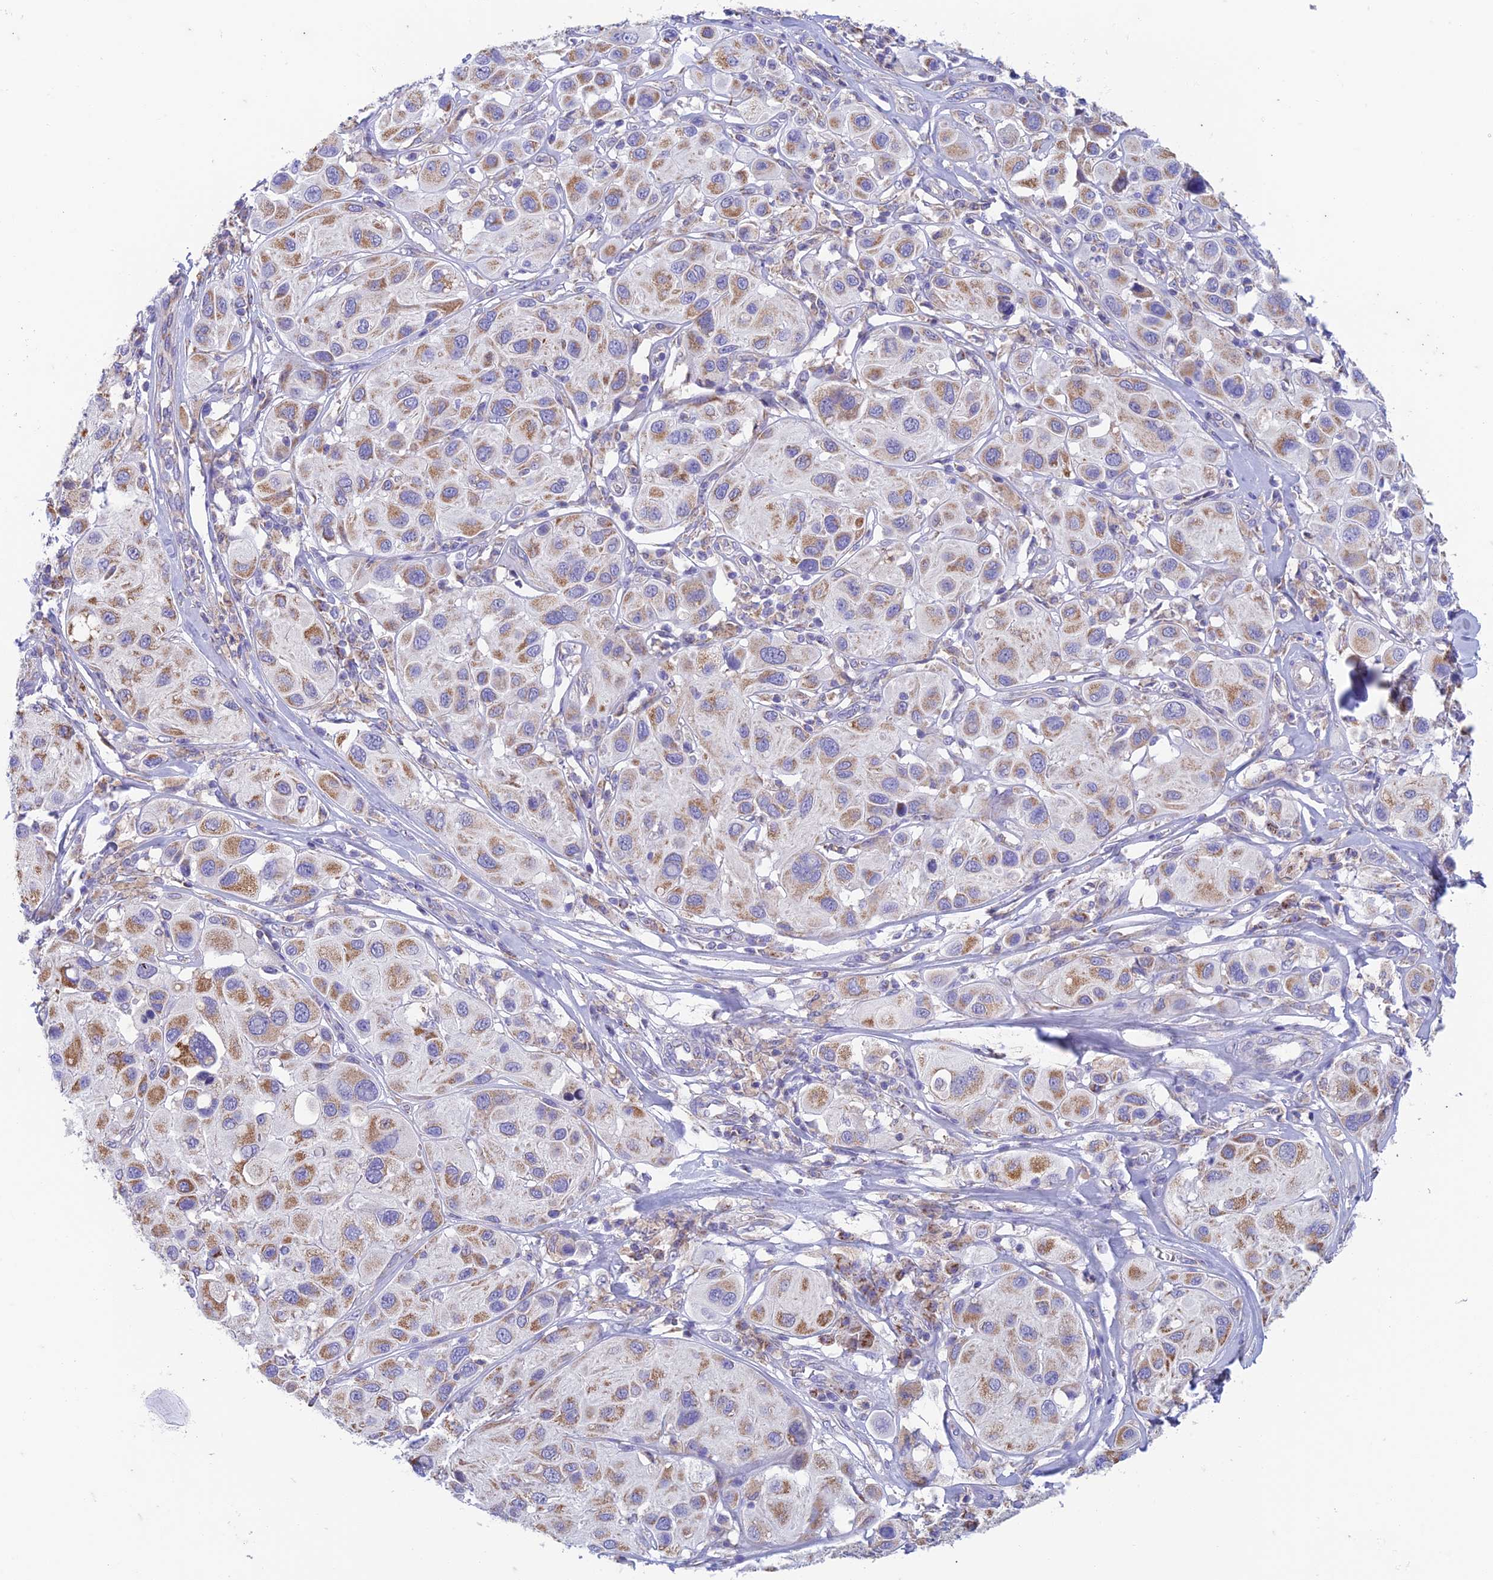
{"staining": {"intensity": "moderate", "quantity": ">75%", "location": "cytoplasmic/membranous"}, "tissue": "melanoma", "cell_type": "Tumor cells", "image_type": "cancer", "snomed": [{"axis": "morphology", "description": "Malignant melanoma, Metastatic site"}, {"axis": "topography", "description": "Skin"}], "caption": "Malignant melanoma (metastatic site) tissue shows moderate cytoplasmic/membranous staining in approximately >75% of tumor cells", "gene": "ZNF181", "patient": {"sex": "male", "age": 41}}